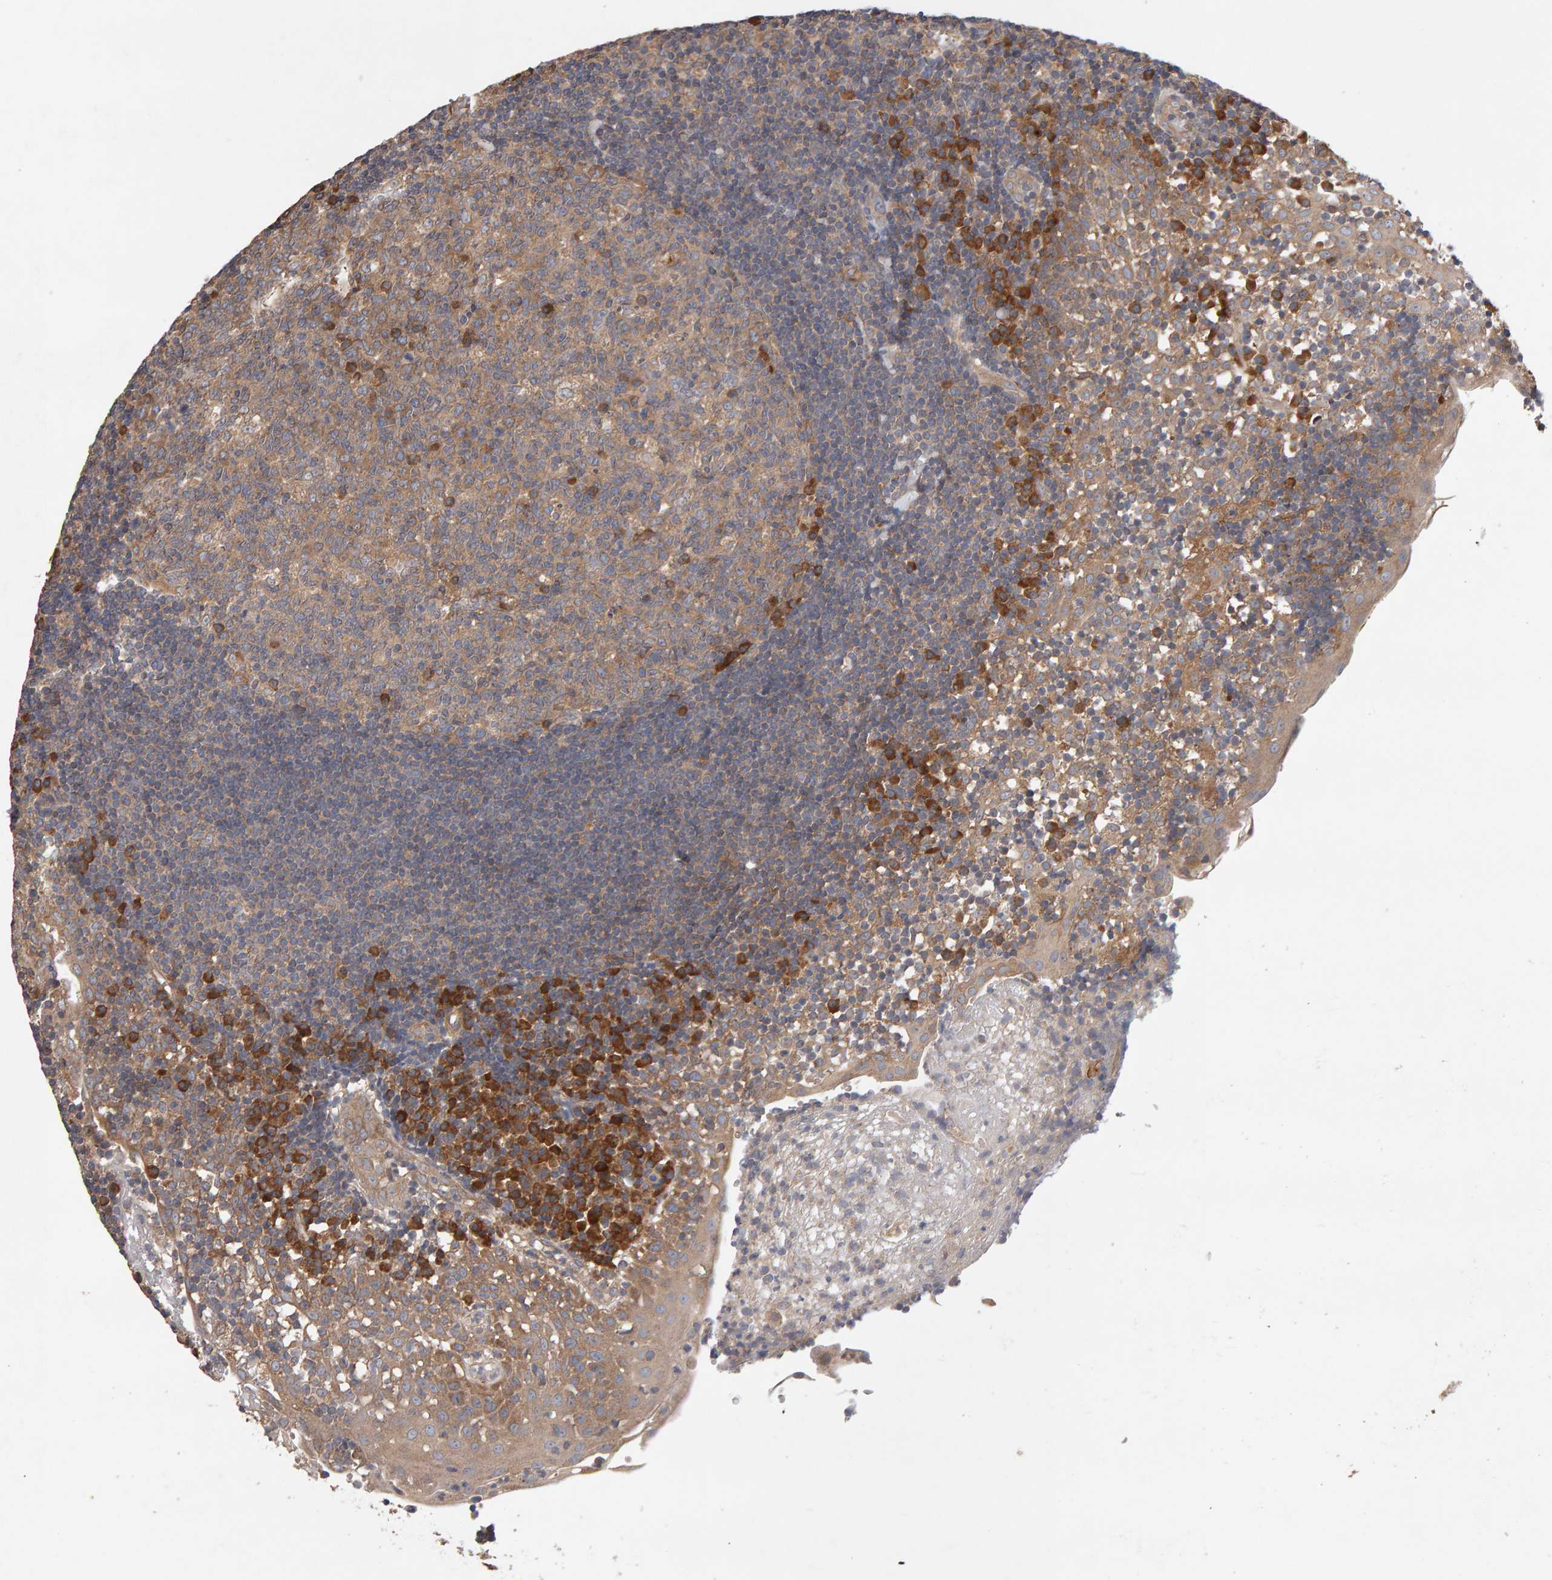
{"staining": {"intensity": "moderate", "quantity": ">75%", "location": "cytoplasmic/membranous"}, "tissue": "tonsil", "cell_type": "Germinal center cells", "image_type": "normal", "snomed": [{"axis": "morphology", "description": "Normal tissue, NOS"}, {"axis": "topography", "description": "Tonsil"}], "caption": "Human tonsil stained with a brown dye demonstrates moderate cytoplasmic/membranous positive positivity in about >75% of germinal center cells.", "gene": "RNF19A", "patient": {"sex": "female", "age": 40}}